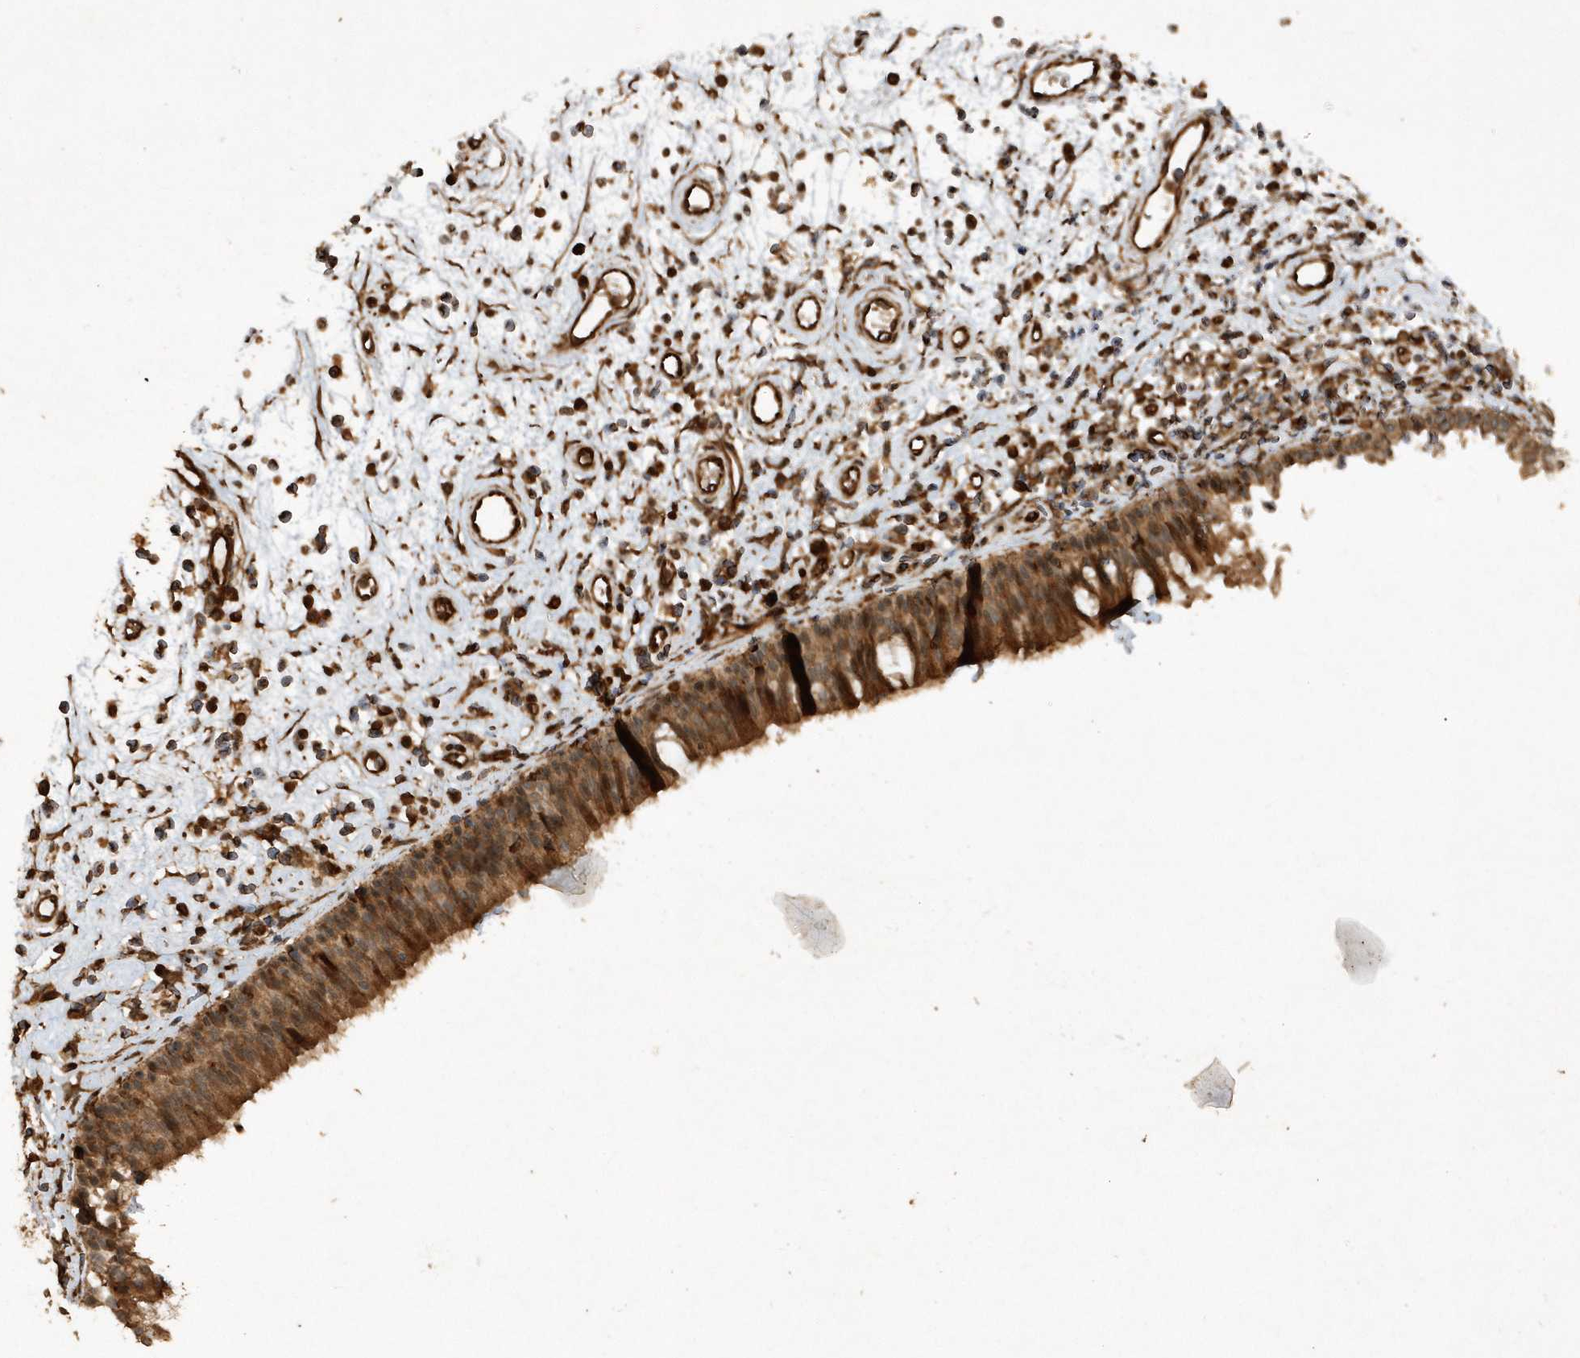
{"staining": {"intensity": "strong", "quantity": ">75%", "location": "cytoplasmic/membranous"}, "tissue": "nasopharynx", "cell_type": "Respiratory epithelial cells", "image_type": "normal", "snomed": [{"axis": "morphology", "description": "Normal tissue, NOS"}, {"axis": "morphology", "description": "Inflammation, NOS"}, {"axis": "morphology", "description": "Malignant melanoma, Metastatic site"}, {"axis": "topography", "description": "Nasopharynx"}], "caption": "Protein expression analysis of normal human nasopharynx reveals strong cytoplasmic/membranous expression in approximately >75% of respiratory epithelial cells. The staining was performed using DAB (3,3'-diaminobenzidine) to visualize the protein expression in brown, while the nuclei were stained in blue with hematoxylin (Magnification: 20x).", "gene": "AVPI1", "patient": {"sex": "male", "age": 70}}